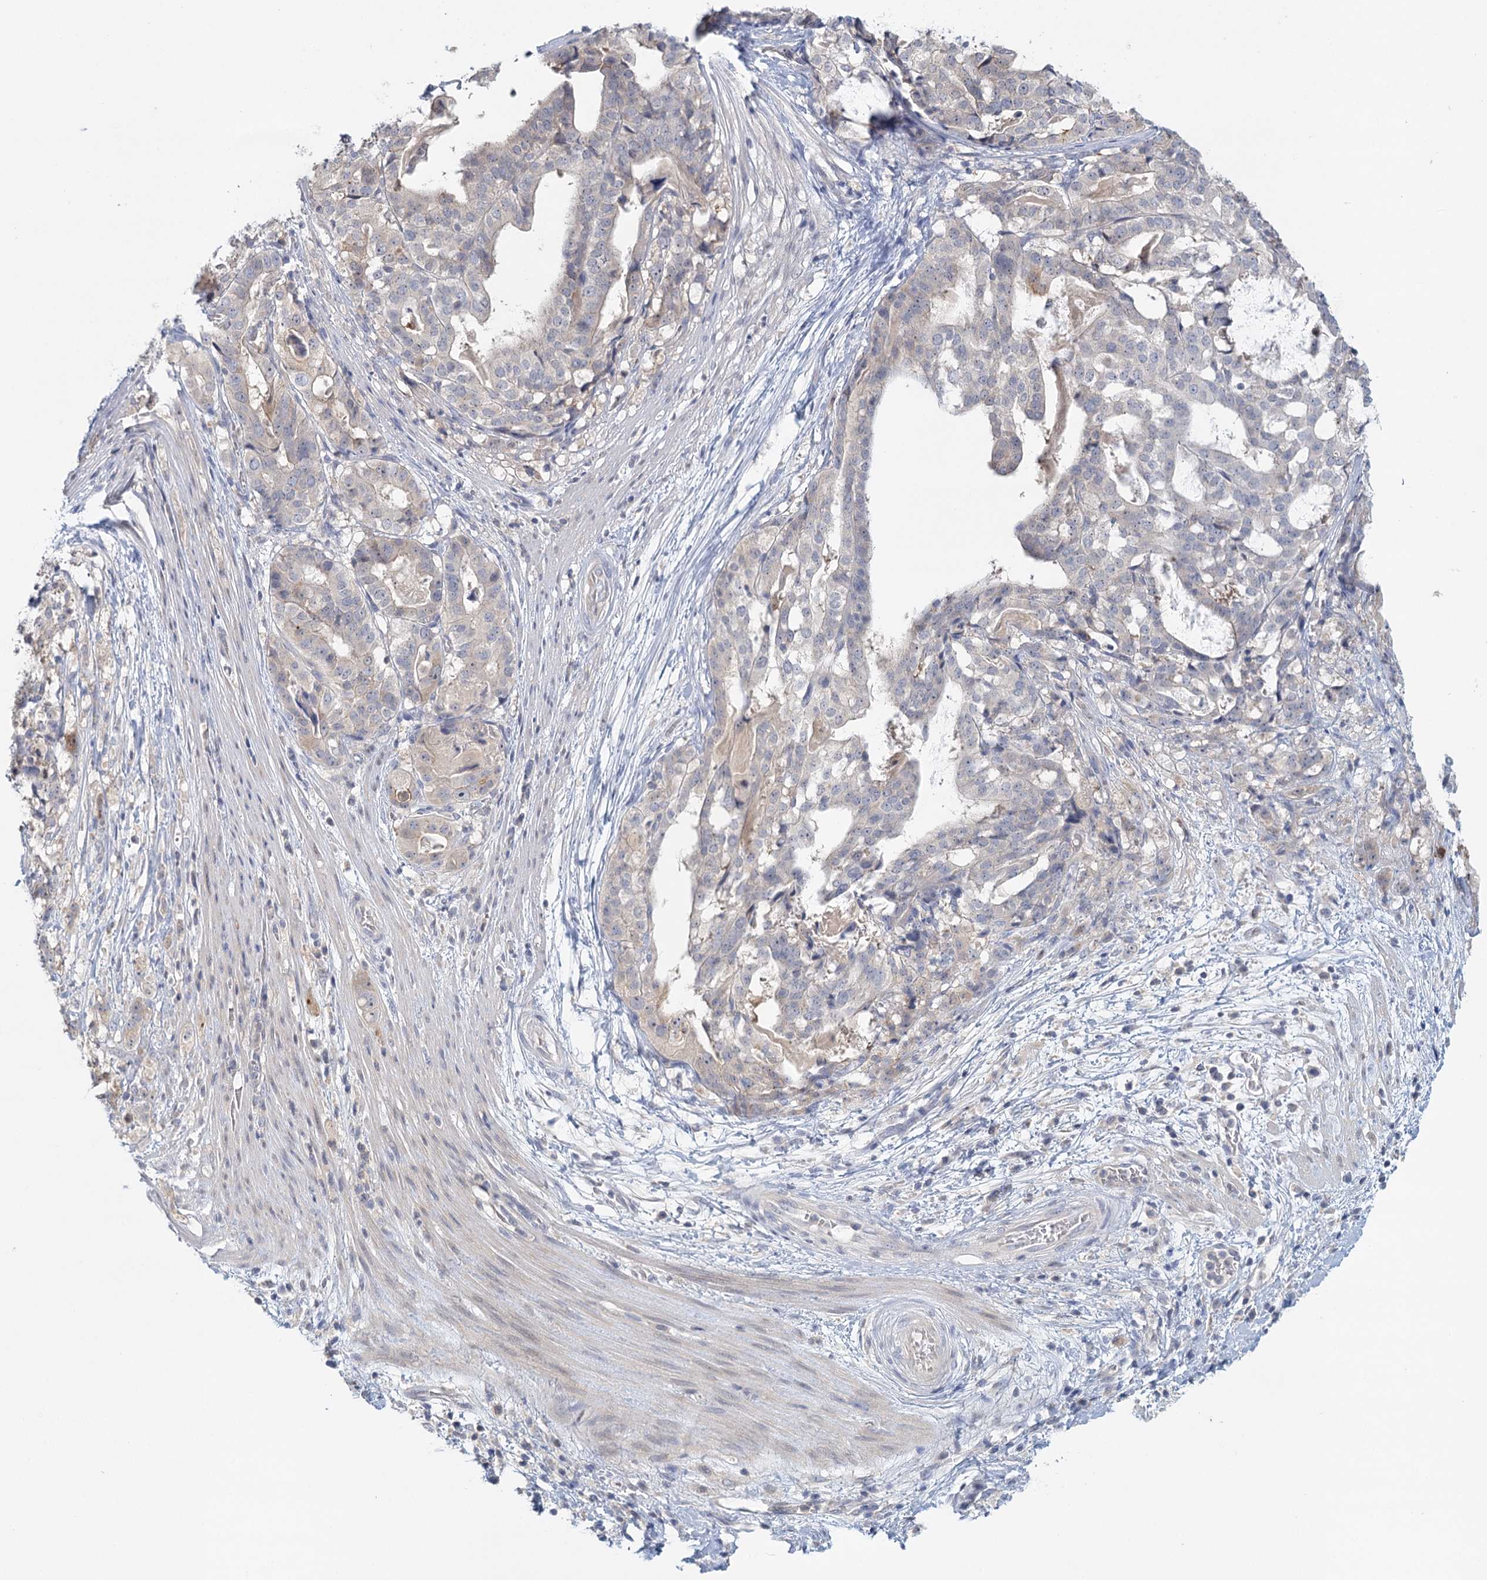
{"staining": {"intensity": "weak", "quantity": "<25%", "location": "cytoplasmic/membranous"}, "tissue": "stomach cancer", "cell_type": "Tumor cells", "image_type": "cancer", "snomed": [{"axis": "morphology", "description": "Adenocarcinoma, NOS"}, {"axis": "topography", "description": "Stomach"}], "caption": "This is an IHC image of stomach cancer (adenocarcinoma). There is no expression in tumor cells.", "gene": "MYO7B", "patient": {"sex": "male", "age": 48}}